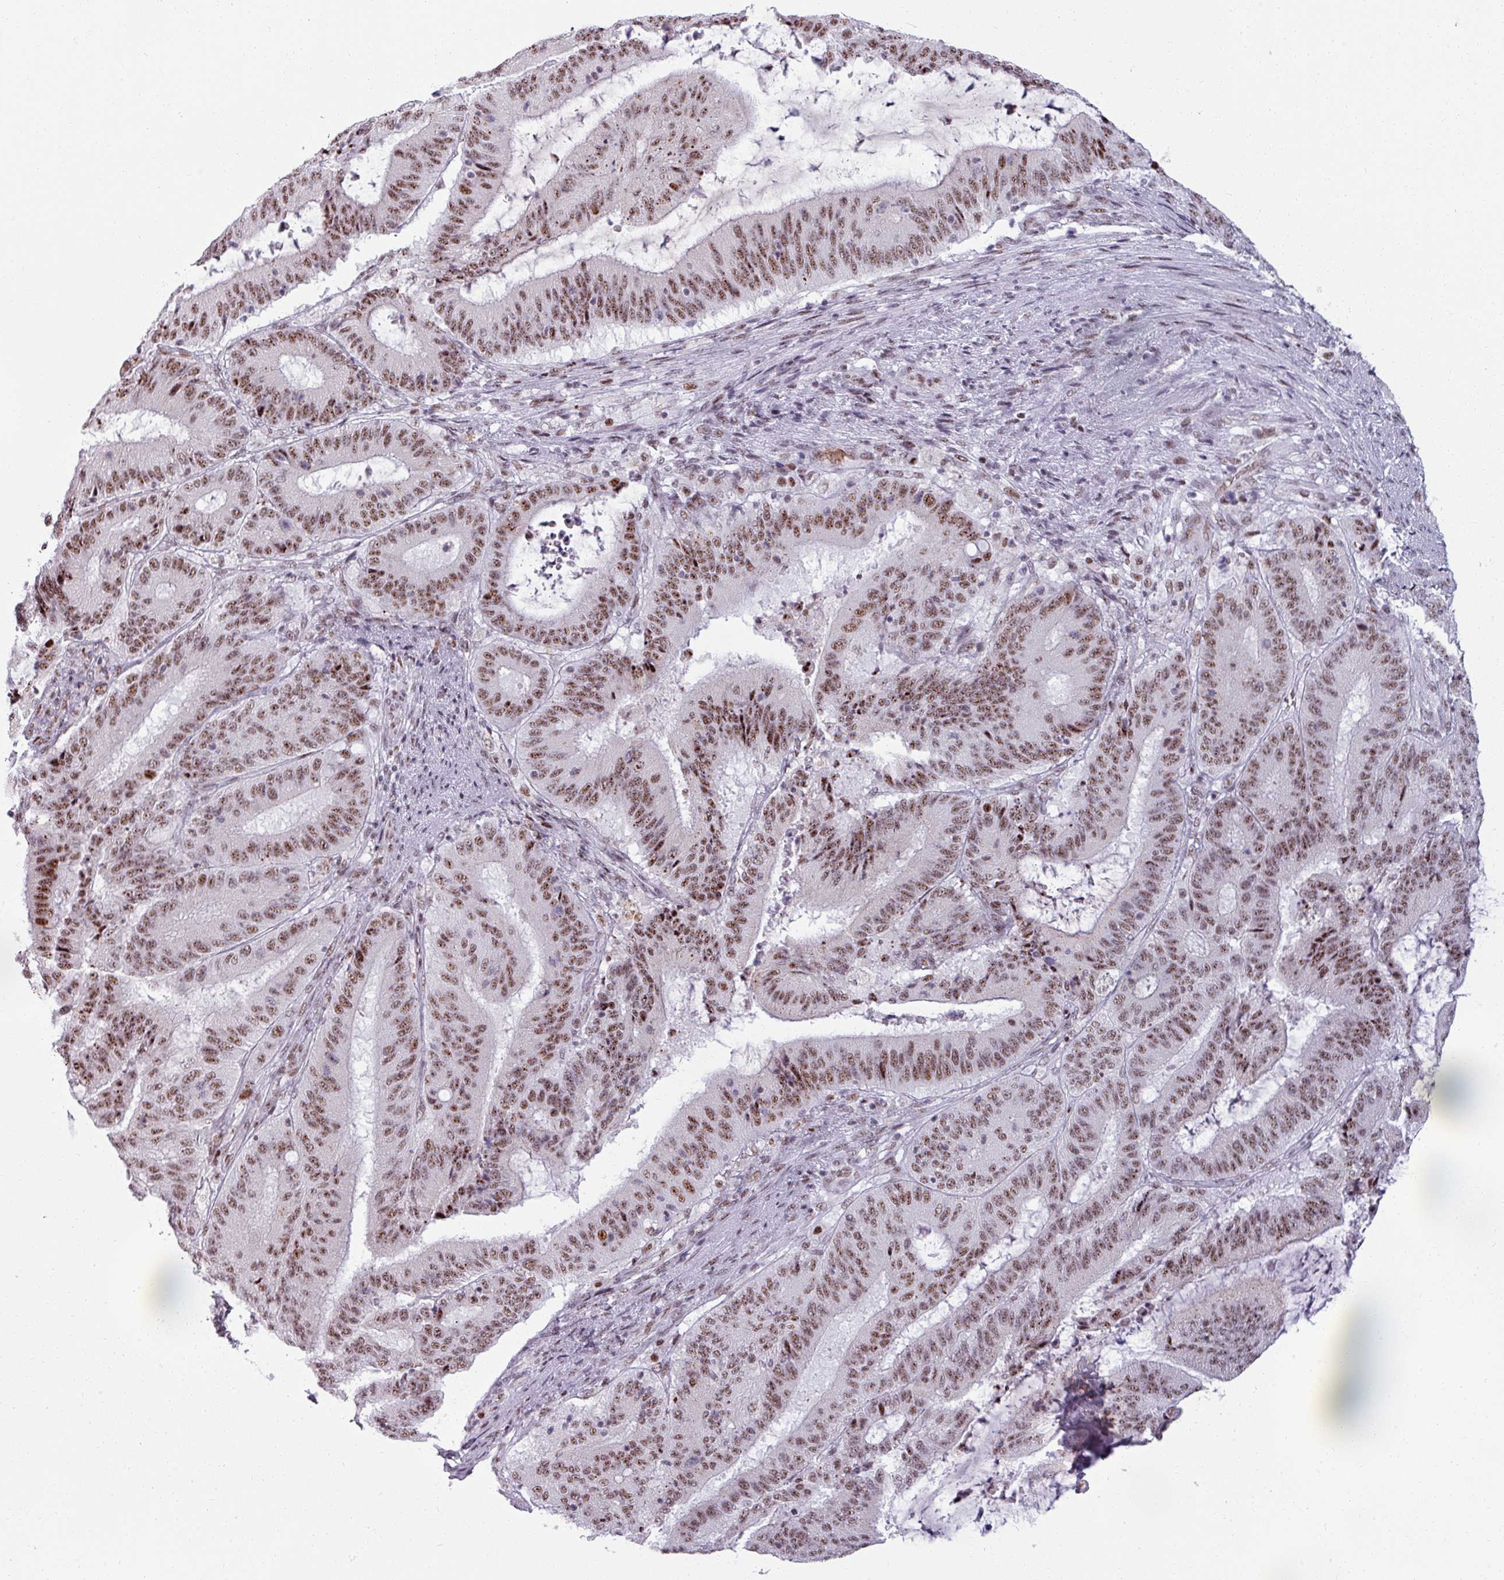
{"staining": {"intensity": "moderate", "quantity": ">75%", "location": "nuclear"}, "tissue": "liver cancer", "cell_type": "Tumor cells", "image_type": "cancer", "snomed": [{"axis": "morphology", "description": "Normal tissue, NOS"}, {"axis": "morphology", "description": "Cholangiocarcinoma"}, {"axis": "topography", "description": "Liver"}, {"axis": "topography", "description": "Peripheral nerve tissue"}], "caption": "Approximately >75% of tumor cells in cholangiocarcinoma (liver) demonstrate moderate nuclear protein staining as visualized by brown immunohistochemical staining.", "gene": "NCOR1", "patient": {"sex": "female", "age": 73}}